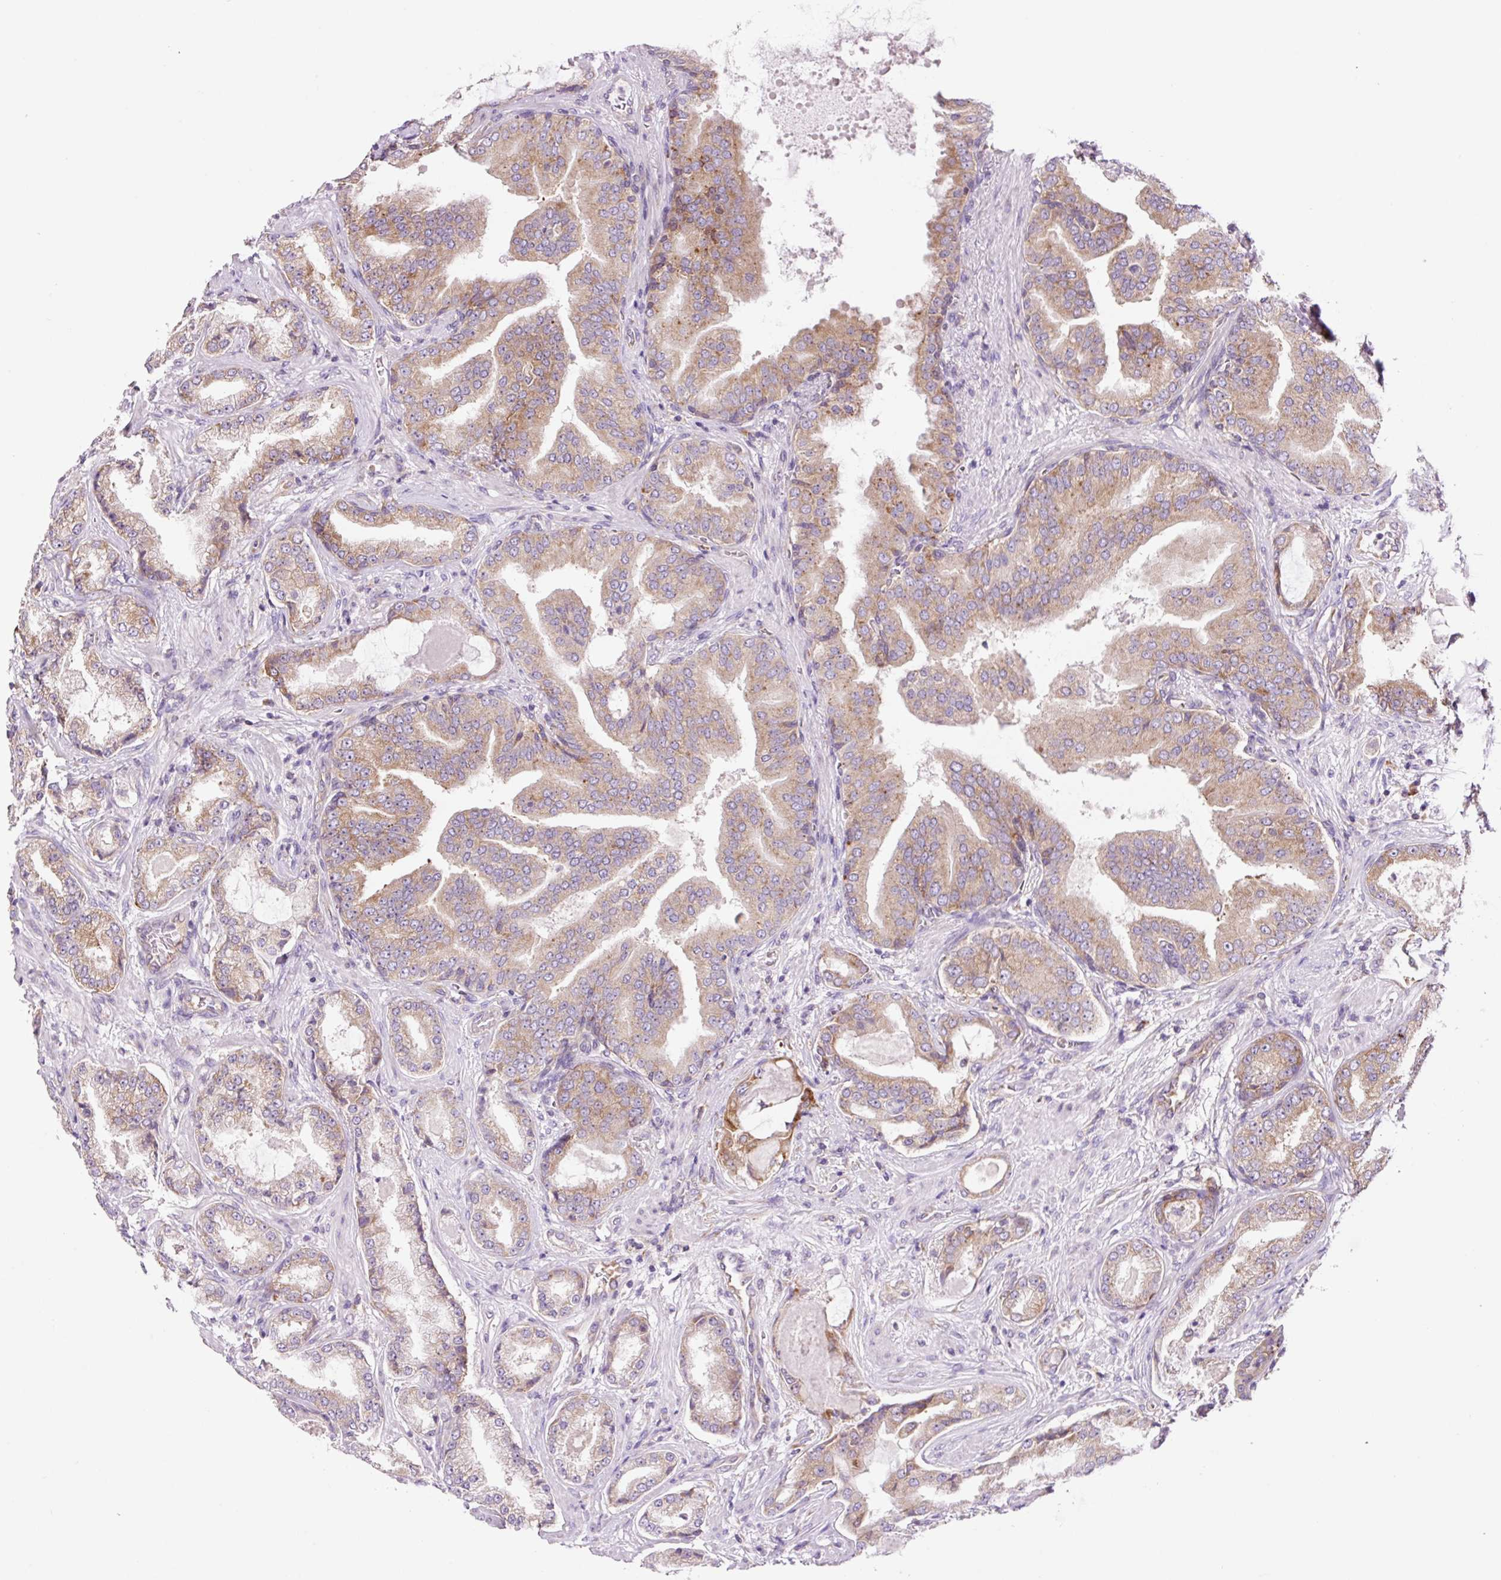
{"staining": {"intensity": "moderate", "quantity": ">75%", "location": "cytoplasmic/membranous"}, "tissue": "prostate cancer", "cell_type": "Tumor cells", "image_type": "cancer", "snomed": [{"axis": "morphology", "description": "Adenocarcinoma, High grade"}, {"axis": "topography", "description": "Prostate"}], "caption": "A medium amount of moderate cytoplasmic/membranous staining is identified in approximately >75% of tumor cells in prostate cancer tissue. The protein of interest is stained brown, and the nuclei are stained in blue (DAB (3,3'-diaminobenzidine) IHC with brightfield microscopy, high magnification).", "gene": "RPL41", "patient": {"sex": "male", "age": 68}}